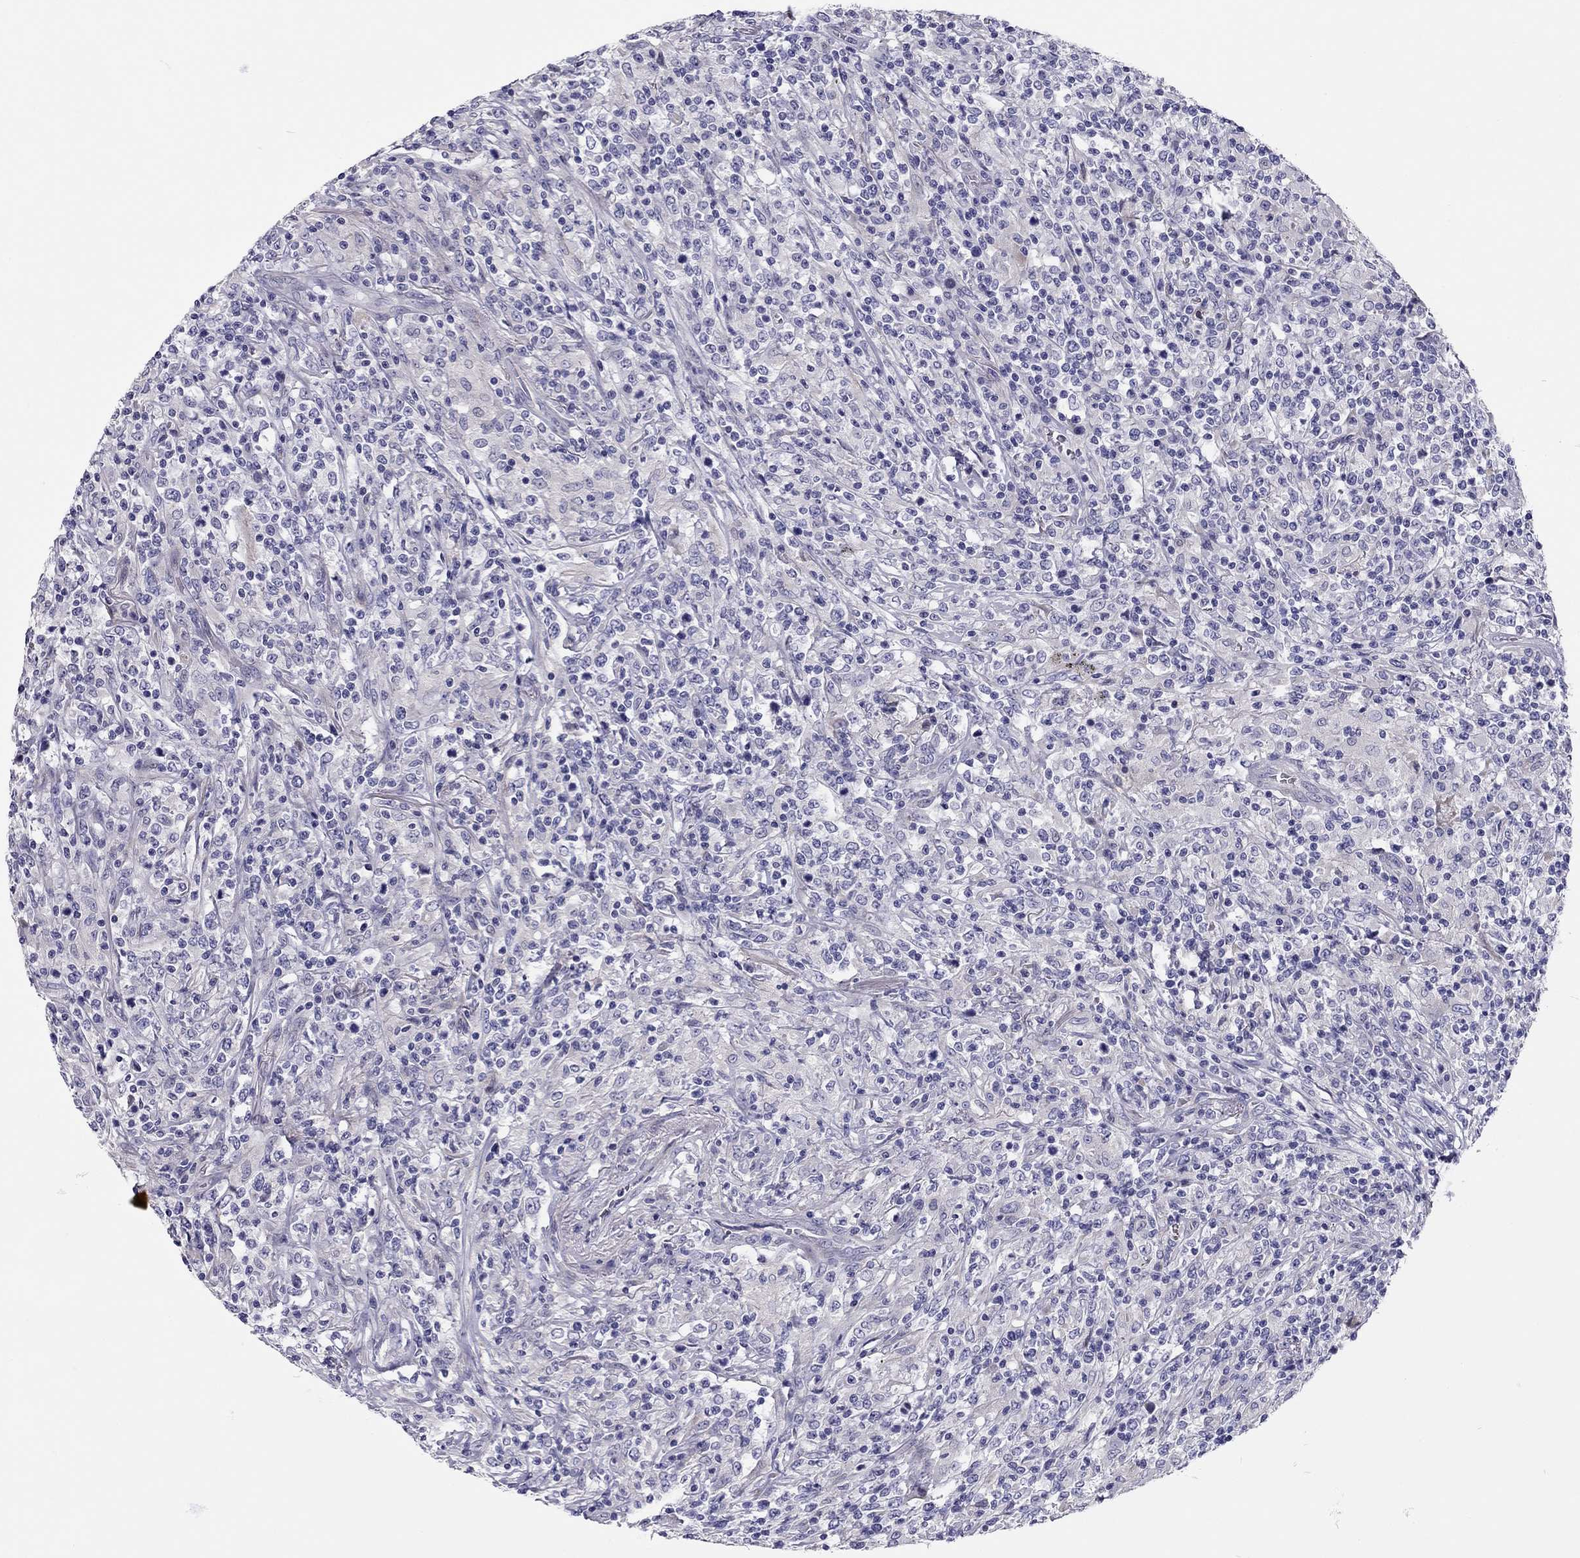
{"staining": {"intensity": "negative", "quantity": "none", "location": "none"}, "tissue": "lymphoma", "cell_type": "Tumor cells", "image_type": "cancer", "snomed": [{"axis": "morphology", "description": "Malignant lymphoma, non-Hodgkin's type, High grade"}, {"axis": "topography", "description": "Lung"}], "caption": "IHC of lymphoma shows no expression in tumor cells.", "gene": "SCARB1", "patient": {"sex": "male", "age": 79}}